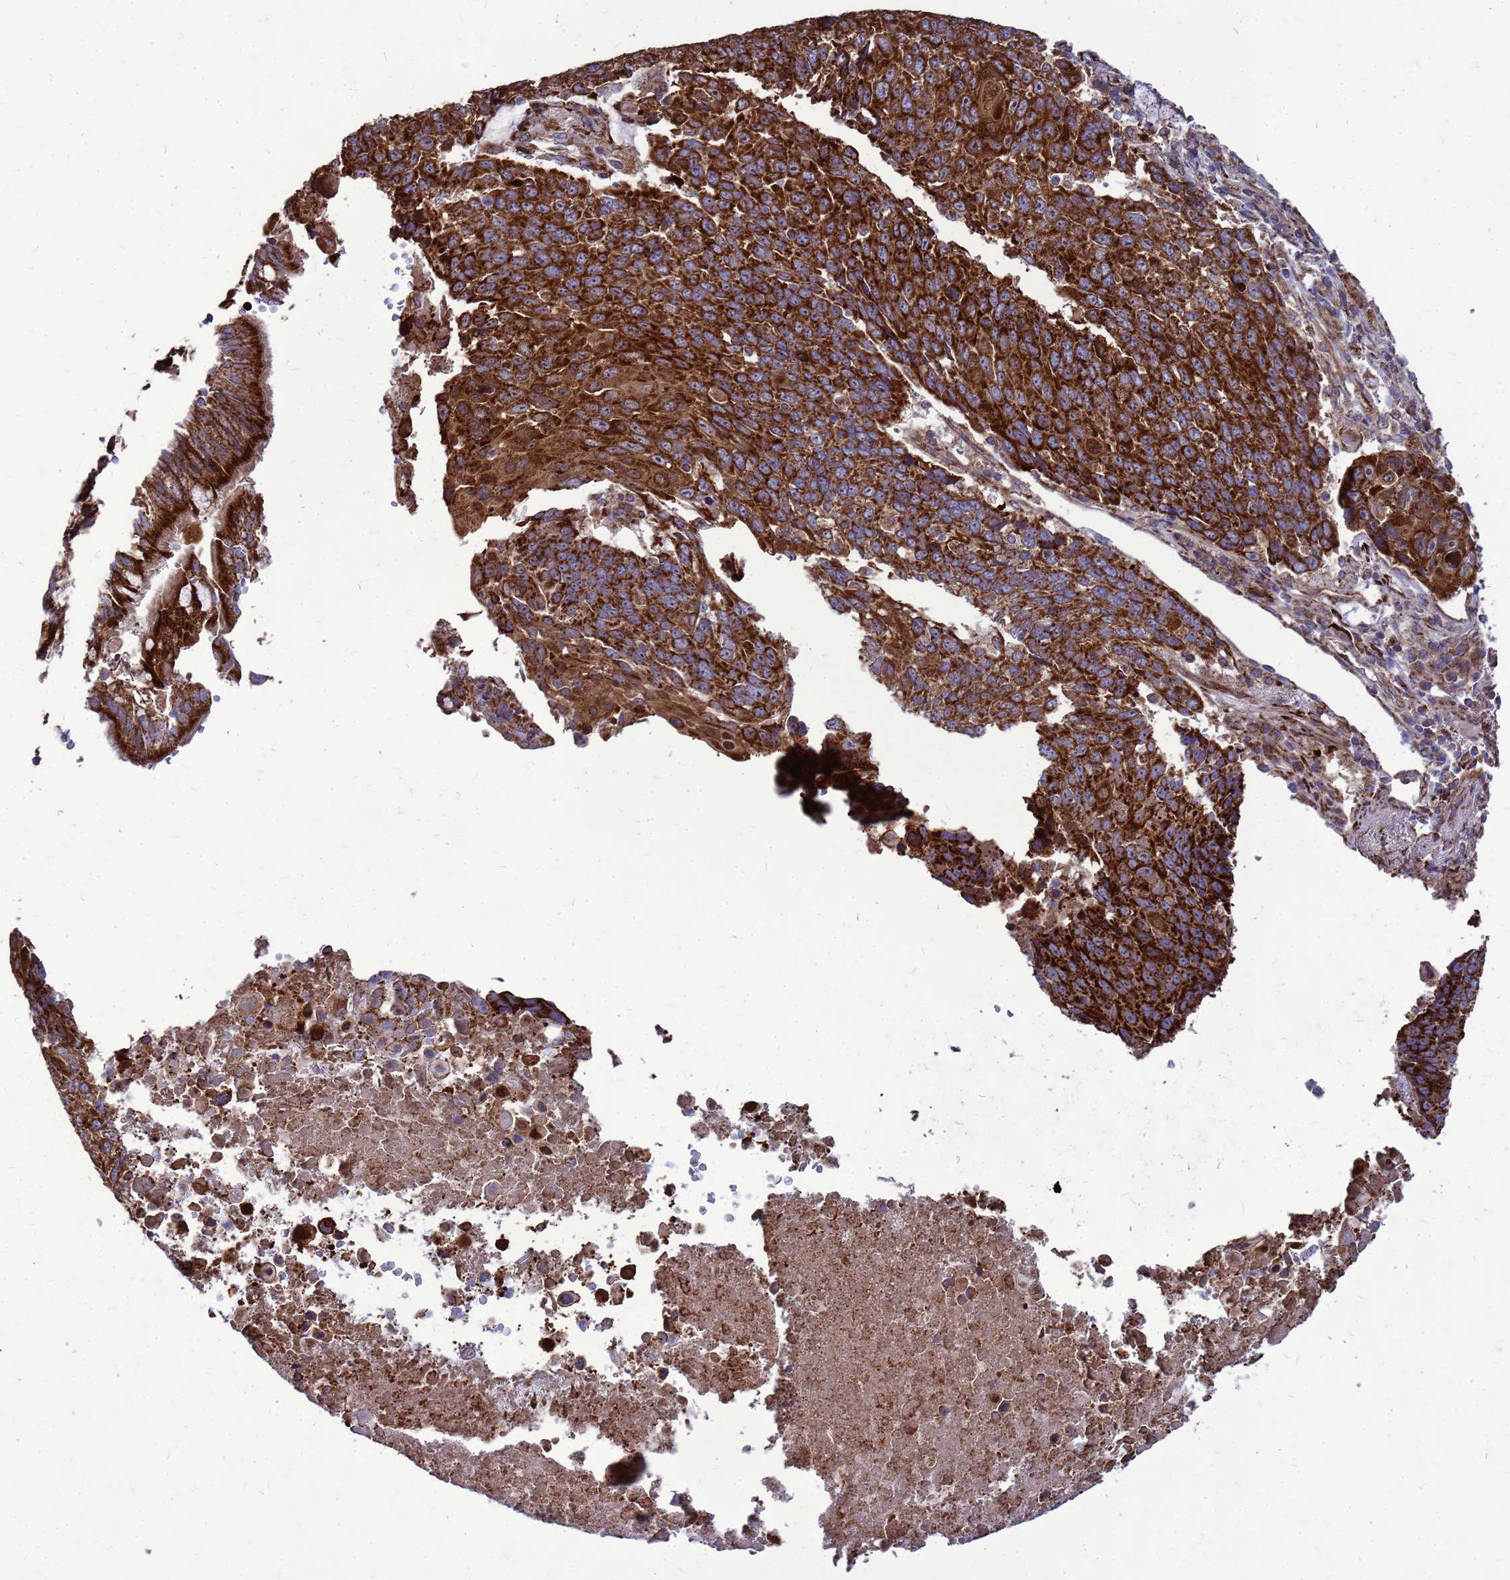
{"staining": {"intensity": "strong", "quantity": ">75%", "location": "cytoplasmic/membranous"}, "tissue": "lung cancer", "cell_type": "Tumor cells", "image_type": "cancer", "snomed": [{"axis": "morphology", "description": "Squamous cell carcinoma, NOS"}, {"axis": "topography", "description": "Lung"}], "caption": "Immunohistochemistry (DAB) staining of human lung squamous cell carcinoma reveals strong cytoplasmic/membranous protein staining in approximately >75% of tumor cells.", "gene": "FSTL4", "patient": {"sex": "male", "age": 66}}